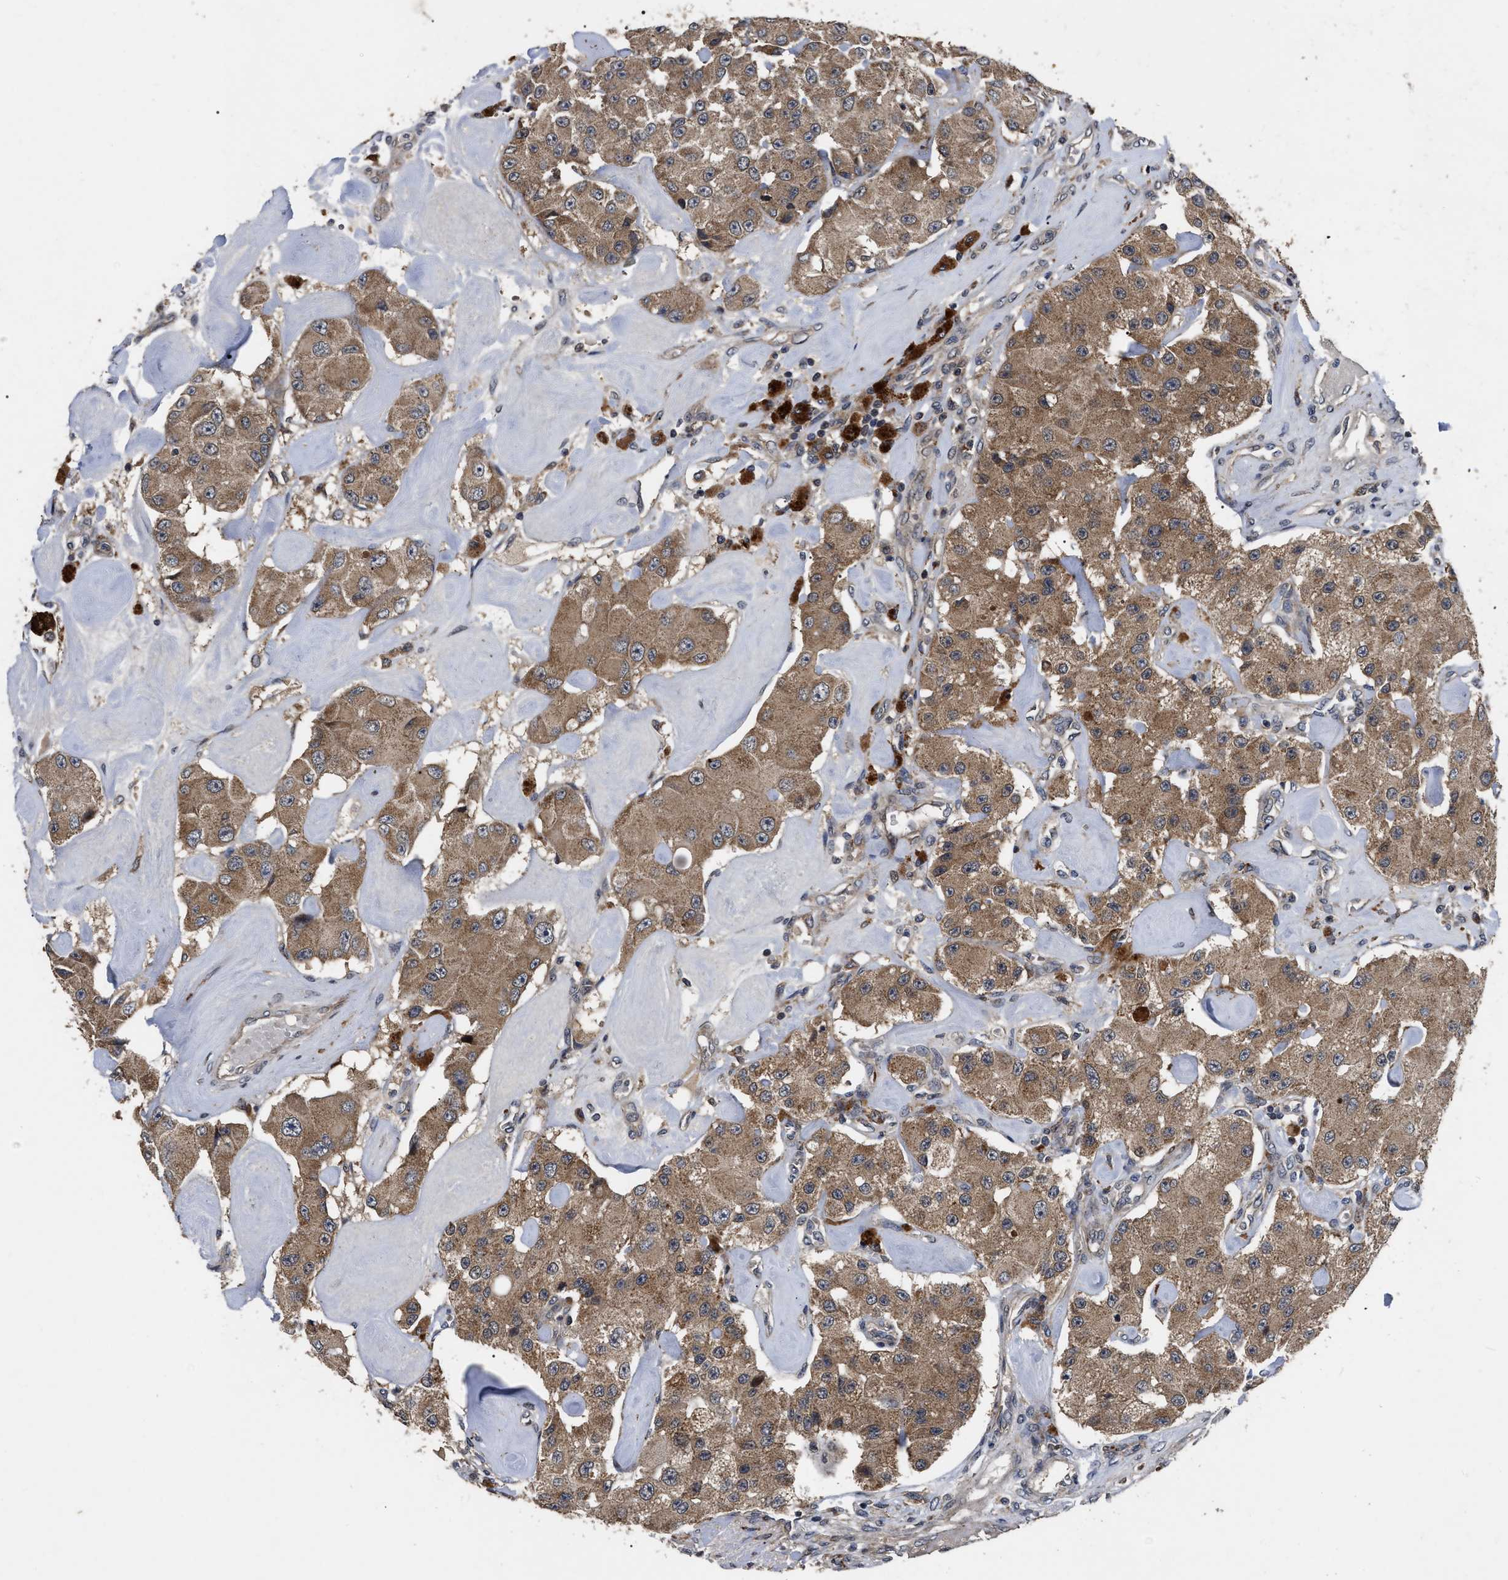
{"staining": {"intensity": "moderate", "quantity": ">75%", "location": "cytoplasmic/membranous"}, "tissue": "carcinoid", "cell_type": "Tumor cells", "image_type": "cancer", "snomed": [{"axis": "morphology", "description": "Carcinoid, malignant, NOS"}, {"axis": "topography", "description": "Pancreas"}], "caption": "This is an image of IHC staining of carcinoid (malignant), which shows moderate expression in the cytoplasmic/membranous of tumor cells.", "gene": "PPWD1", "patient": {"sex": "male", "age": 41}}